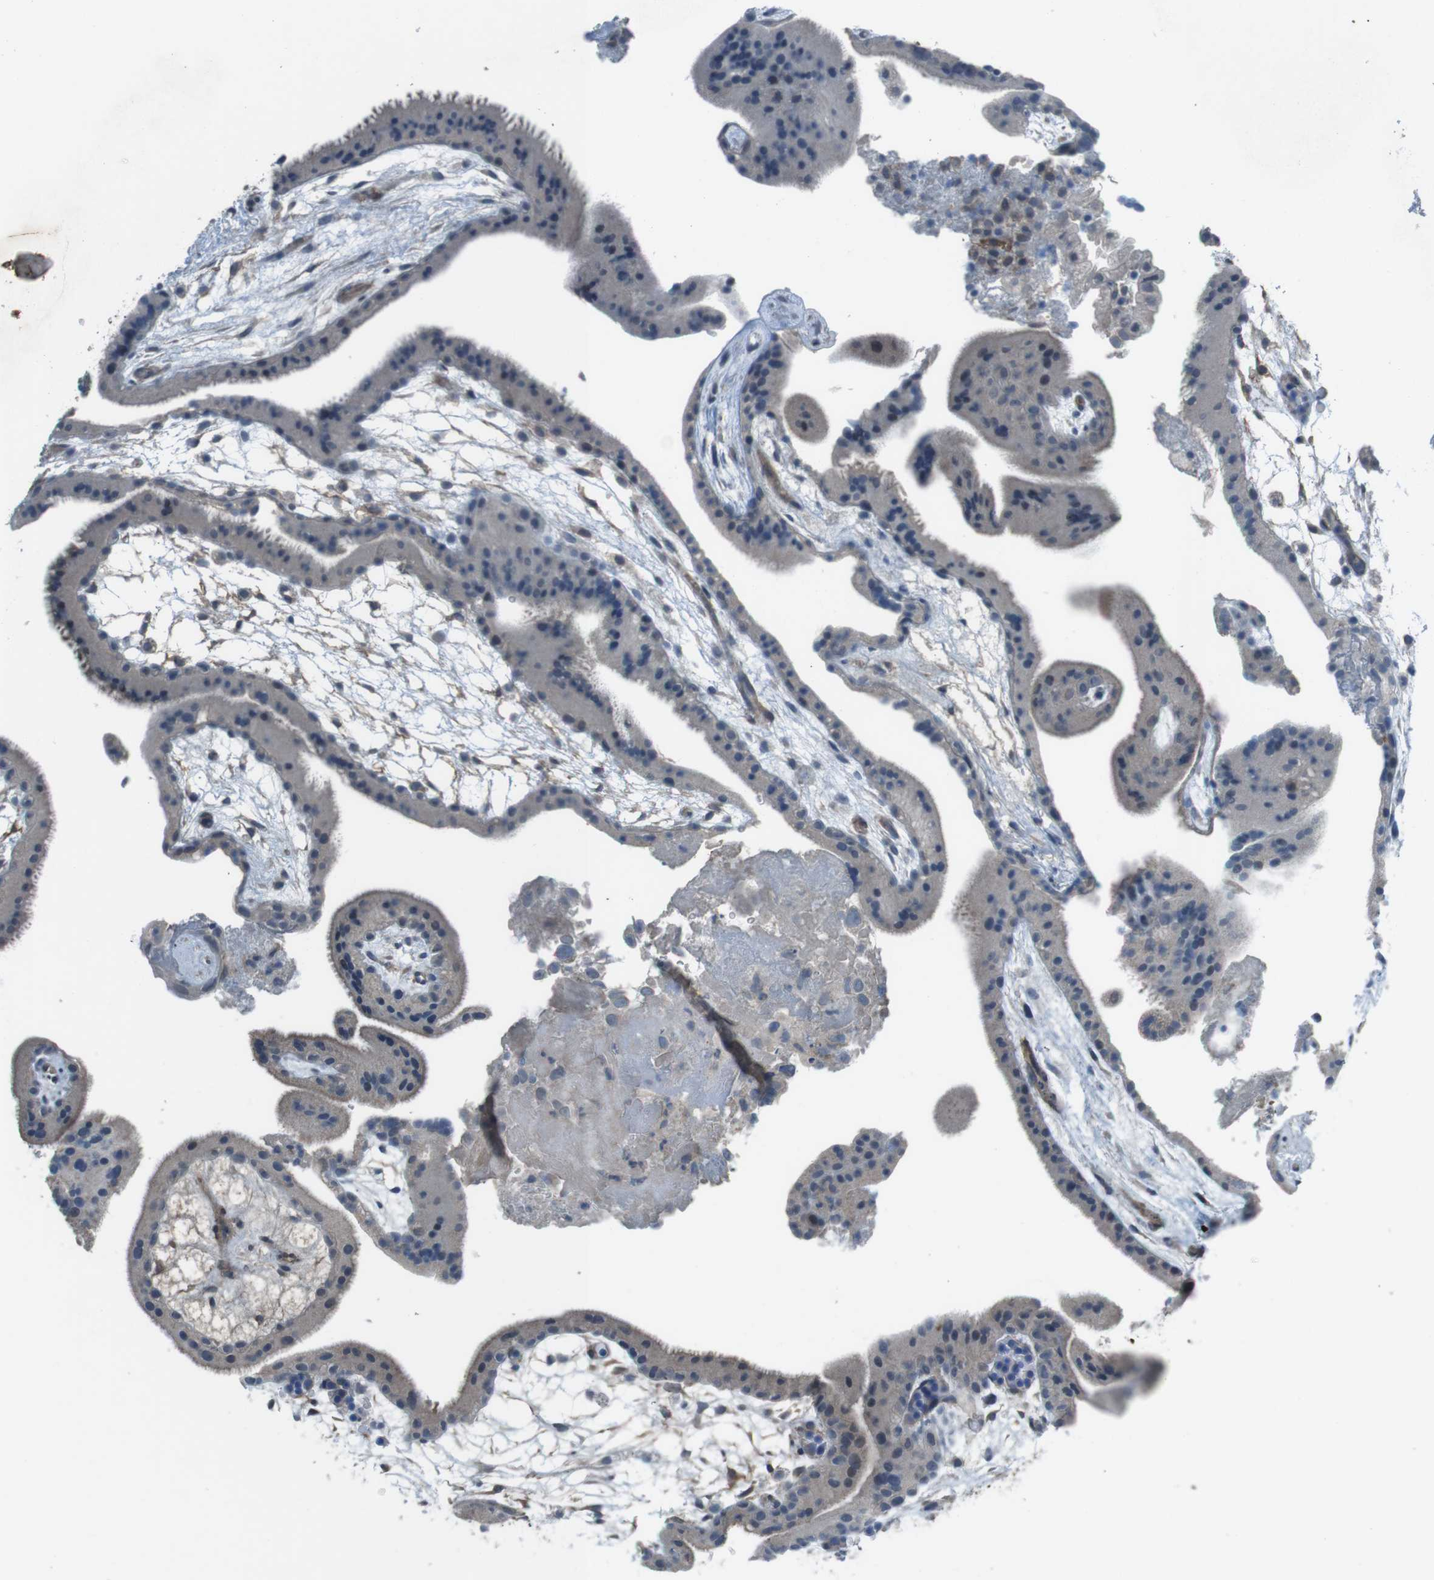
{"staining": {"intensity": "negative", "quantity": "none", "location": "none"}, "tissue": "placenta", "cell_type": "Trophoblastic cells", "image_type": "normal", "snomed": [{"axis": "morphology", "description": "Normal tissue, NOS"}, {"axis": "topography", "description": "Placenta"}], "caption": "A micrograph of placenta stained for a protein displays no brown staining in trophoblastic cells. Brightfield microscopy of immunohistochemistry (IHC) stained with DAB (3,3'-diaminobenzidine) (brown) and hematoxylin (blue), captured at high magnification.", "gene": "ANK2", "patient": {"sex": "female", "age": 19}}